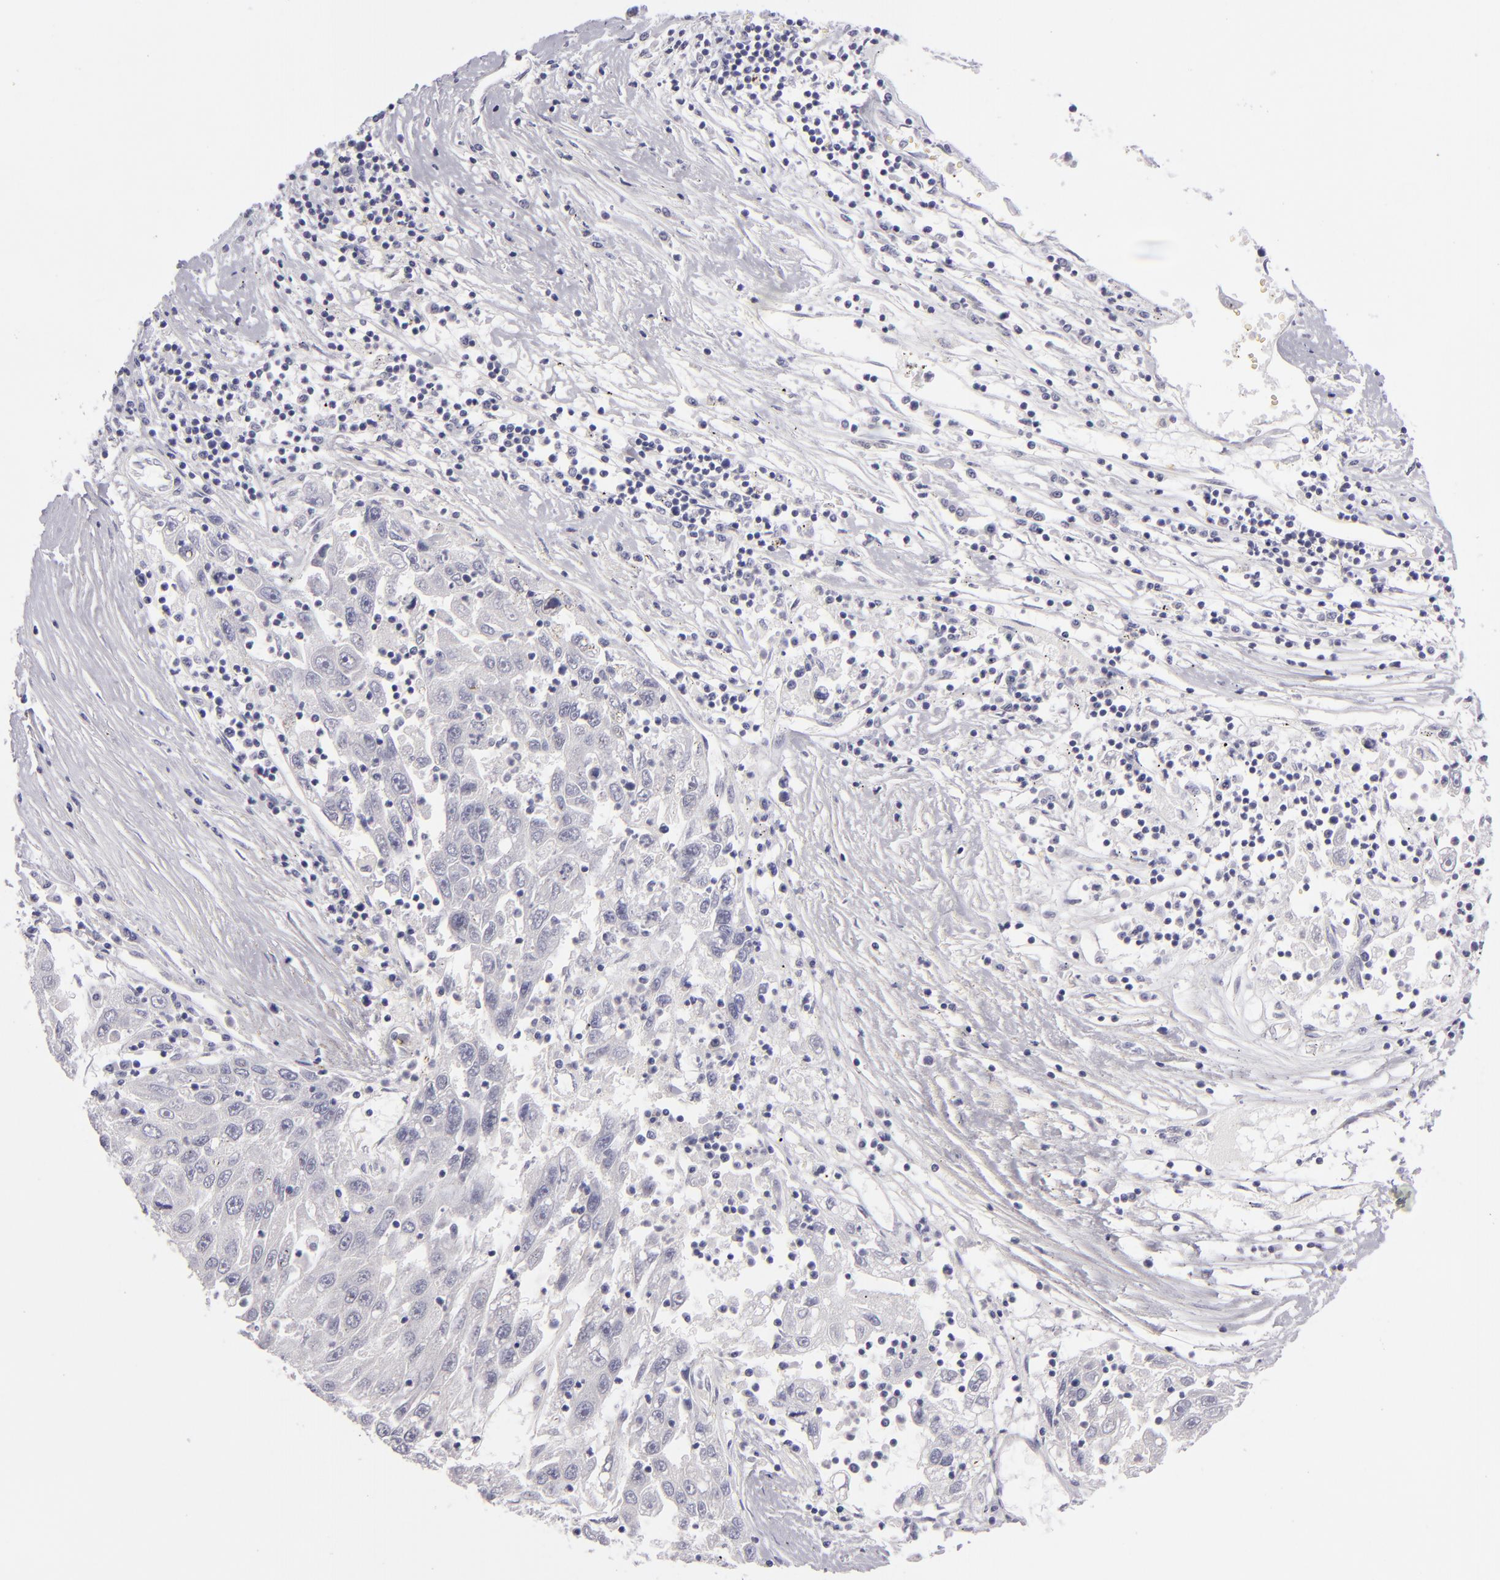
{"staining": {"intensity": "negative", "quantity": "none", "location": "none"}, "tissue": "liver cancer", "cell_type": "Tumor cells", "image_type": "cancer", "snomed": [{"axis": "morphology", "description": "Carcinoma, Hepatocellular, NOS"}, {"axis": "topography", "description": "Liver"}], "caption": "DAB (3,3'-diaminobenzidine) immunohistochemical staining of human hepatocellular carcinoma (liver) demonstrates no significant staining in tumor cells.", "gene": "TNNC1", "patient": {"sex": "male", "age": 49}}